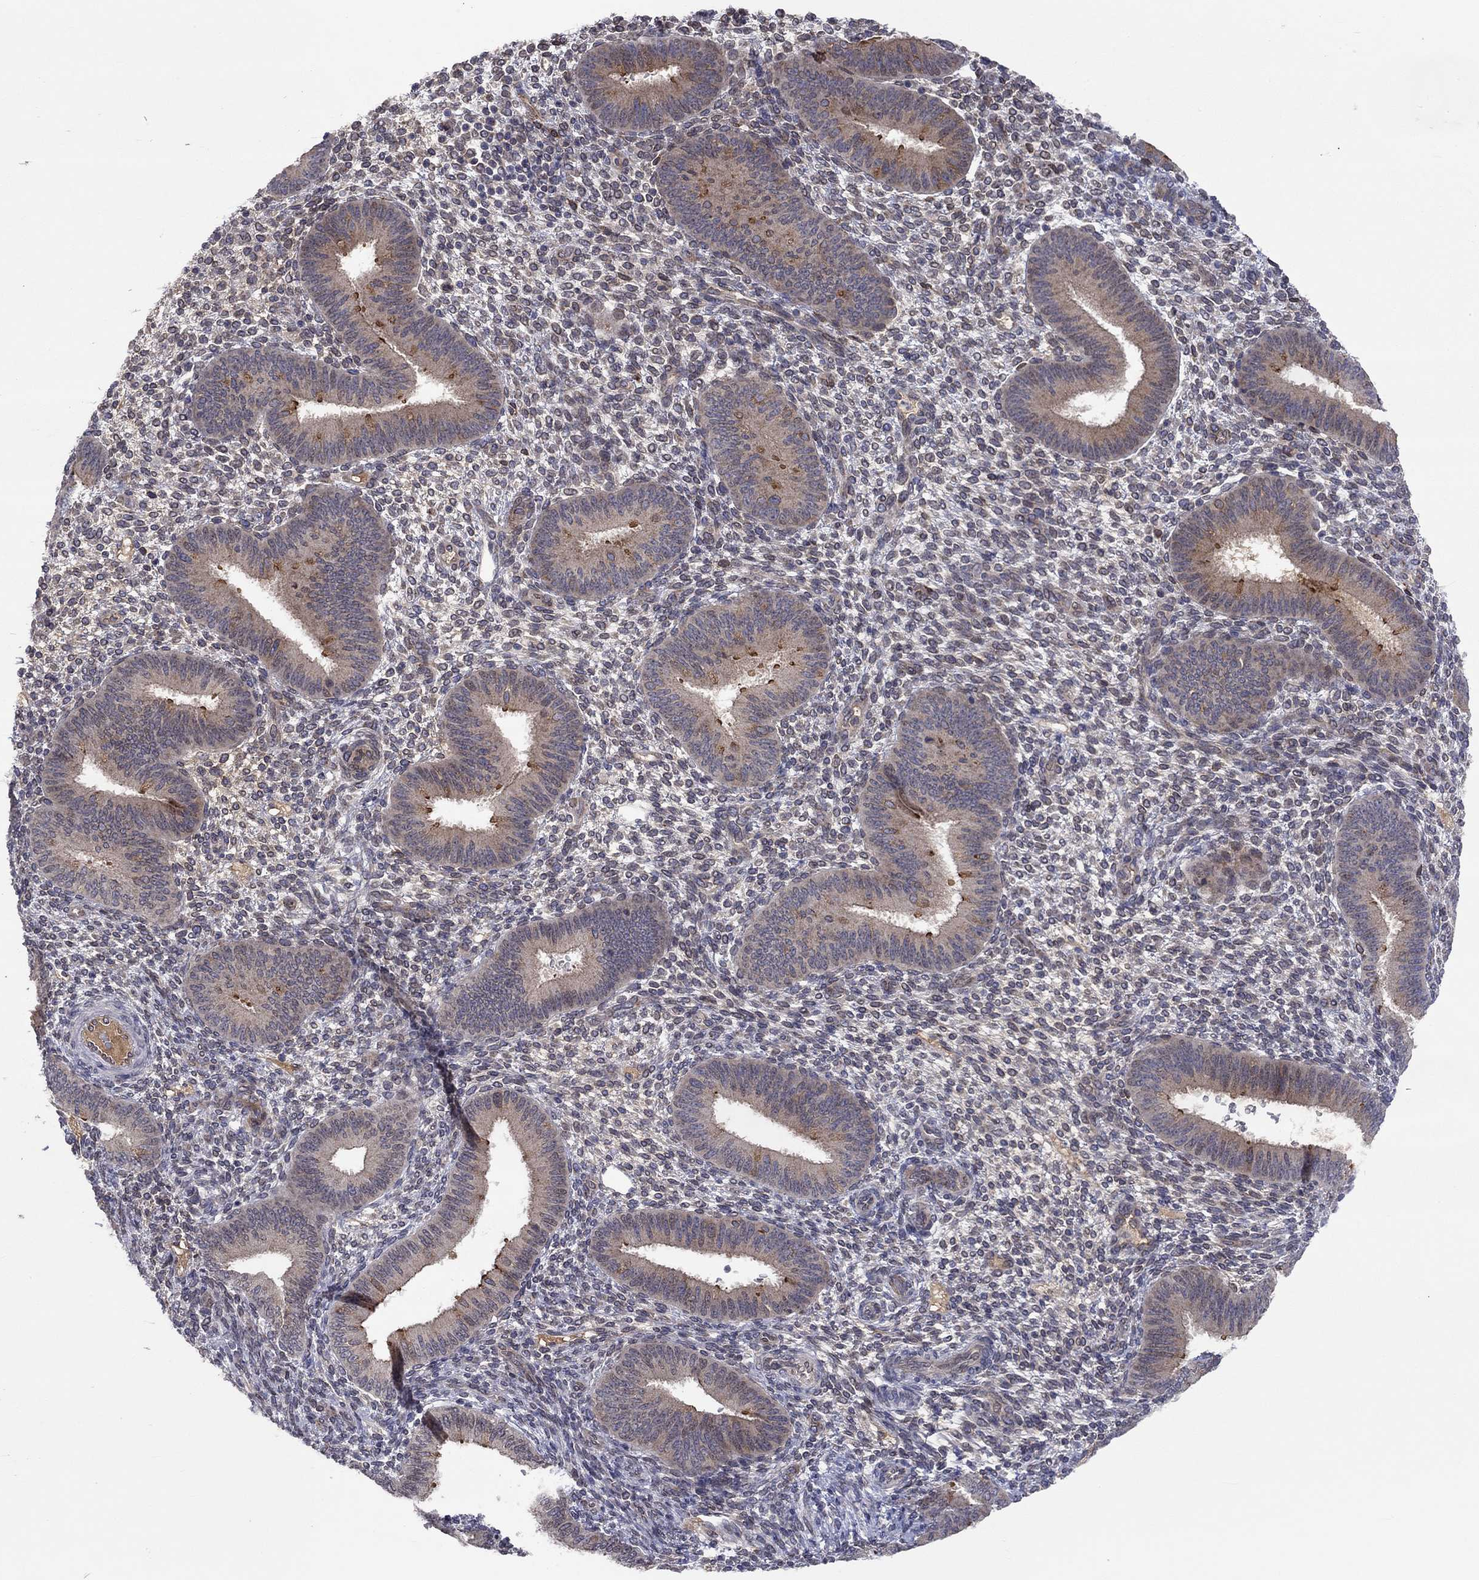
{"staining": {"intensity": "negative", "quantity": "none", "location": "none"}, "tissue": "endometrium", "cell_type": "Cells in endometrial stroma", "image_type": "normal", "snomed": [{"axis": "morphology", "description": "Normal tissue, NOS"}, {"axis": "topography", "description": "Endometrium"}], "caption": "Cells in endometrial stroma are negative for brown protein staining in normal endometrium.", "gene": "CETN3", "patient": {"sex": "female", "age": 39}}